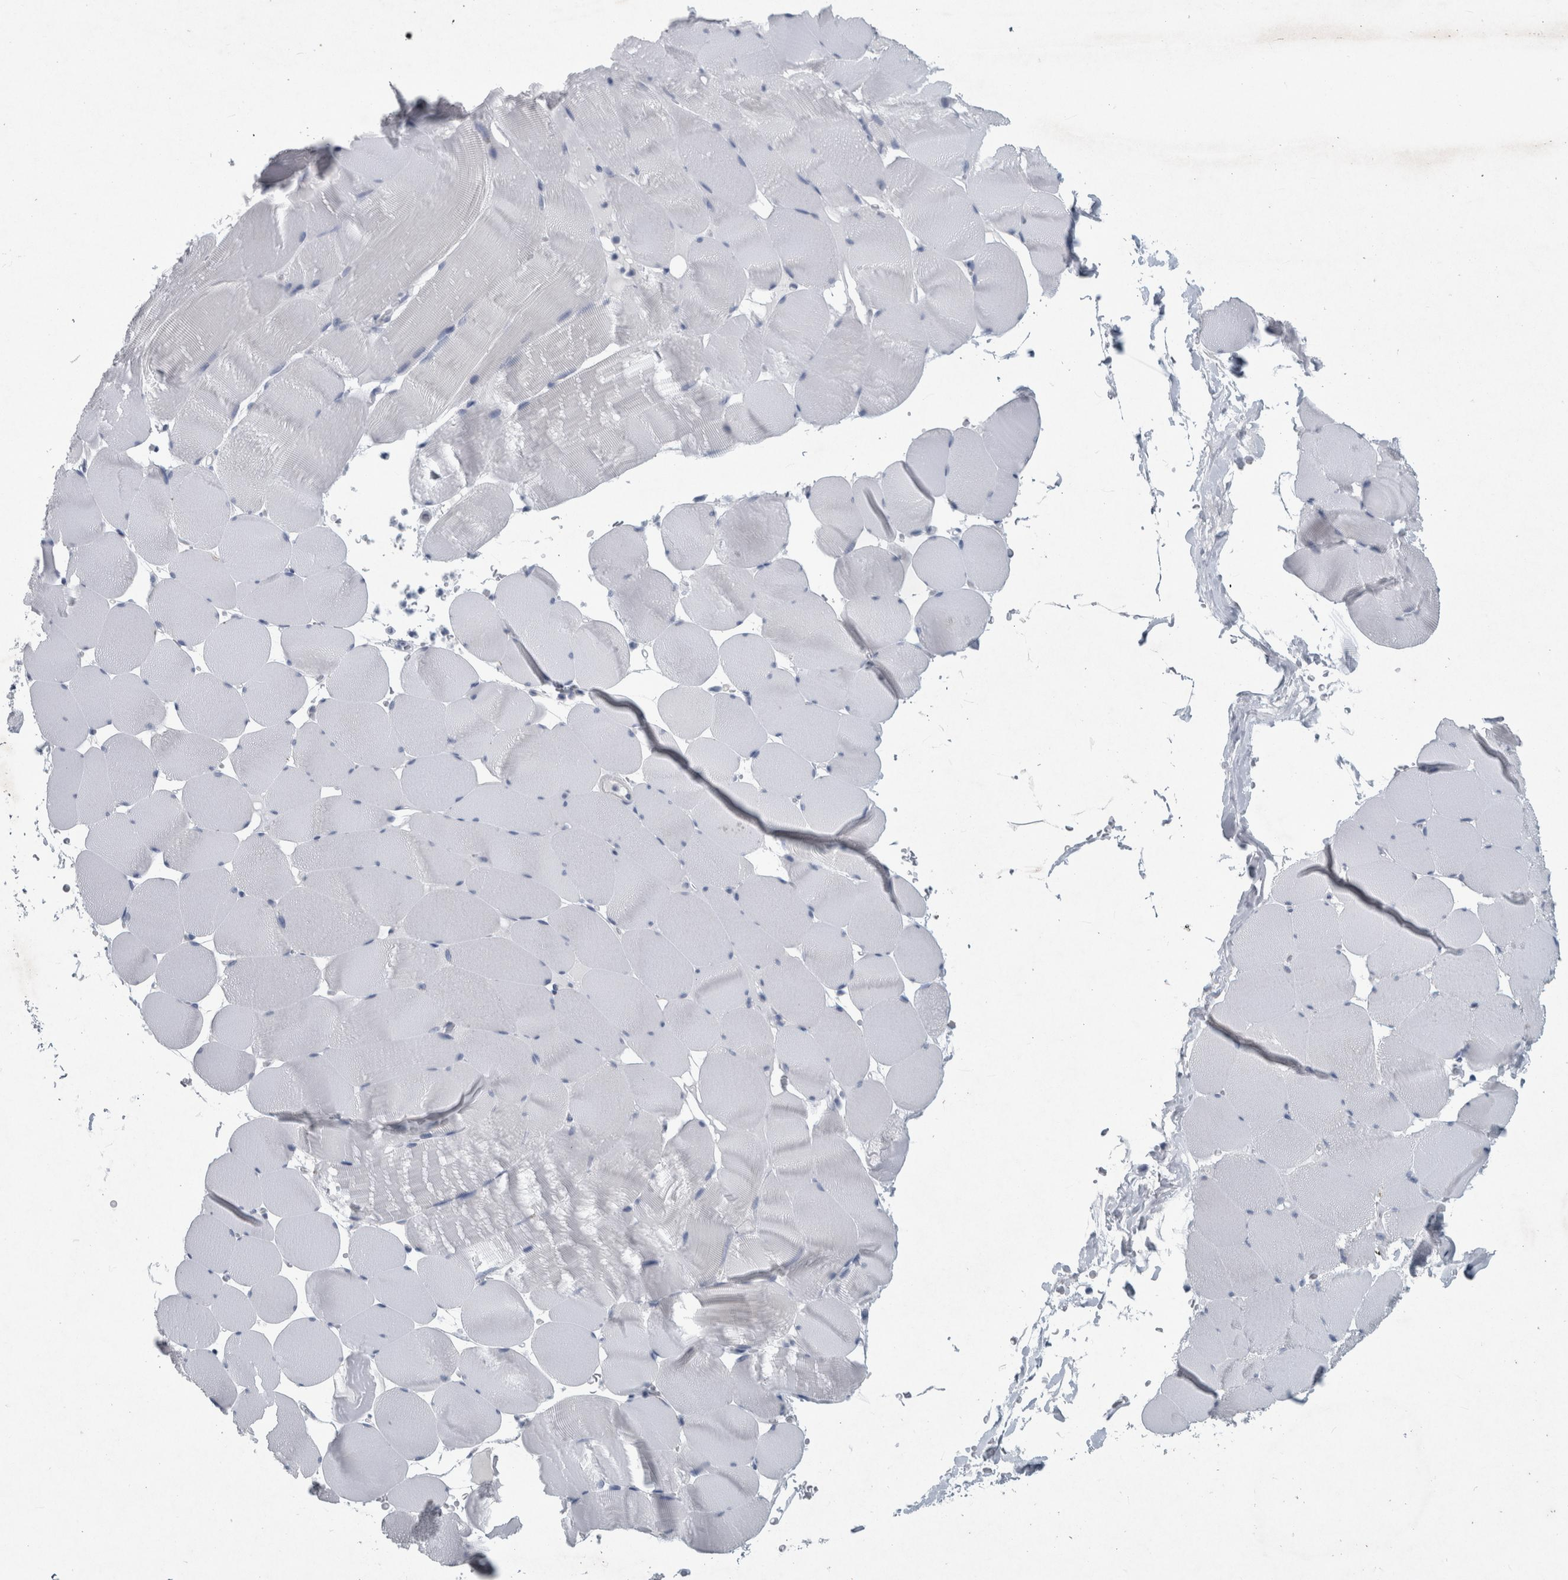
{"staining": {"intensity": "negative", "quantity": "none", "location": "none"}, "tissue": "skeletal muscle", "cell_type": "Myocytes", "image_type": "normal", "snomed": [{"axis": "morphology", "description": "Normal tissue, NOS"}, {"axis": "topography", "description": "Skeletal muscle"}], "caption": "IHC image of normal skeletal muscle stained for a protein (brown), which reveals no expression in myocytes. The staining is performed using DAB brown chromogen with nuclei counter-stained in using hematoxylin.", "gene": "FAM83H", "patient": {"sex": "male", "age": 62}}